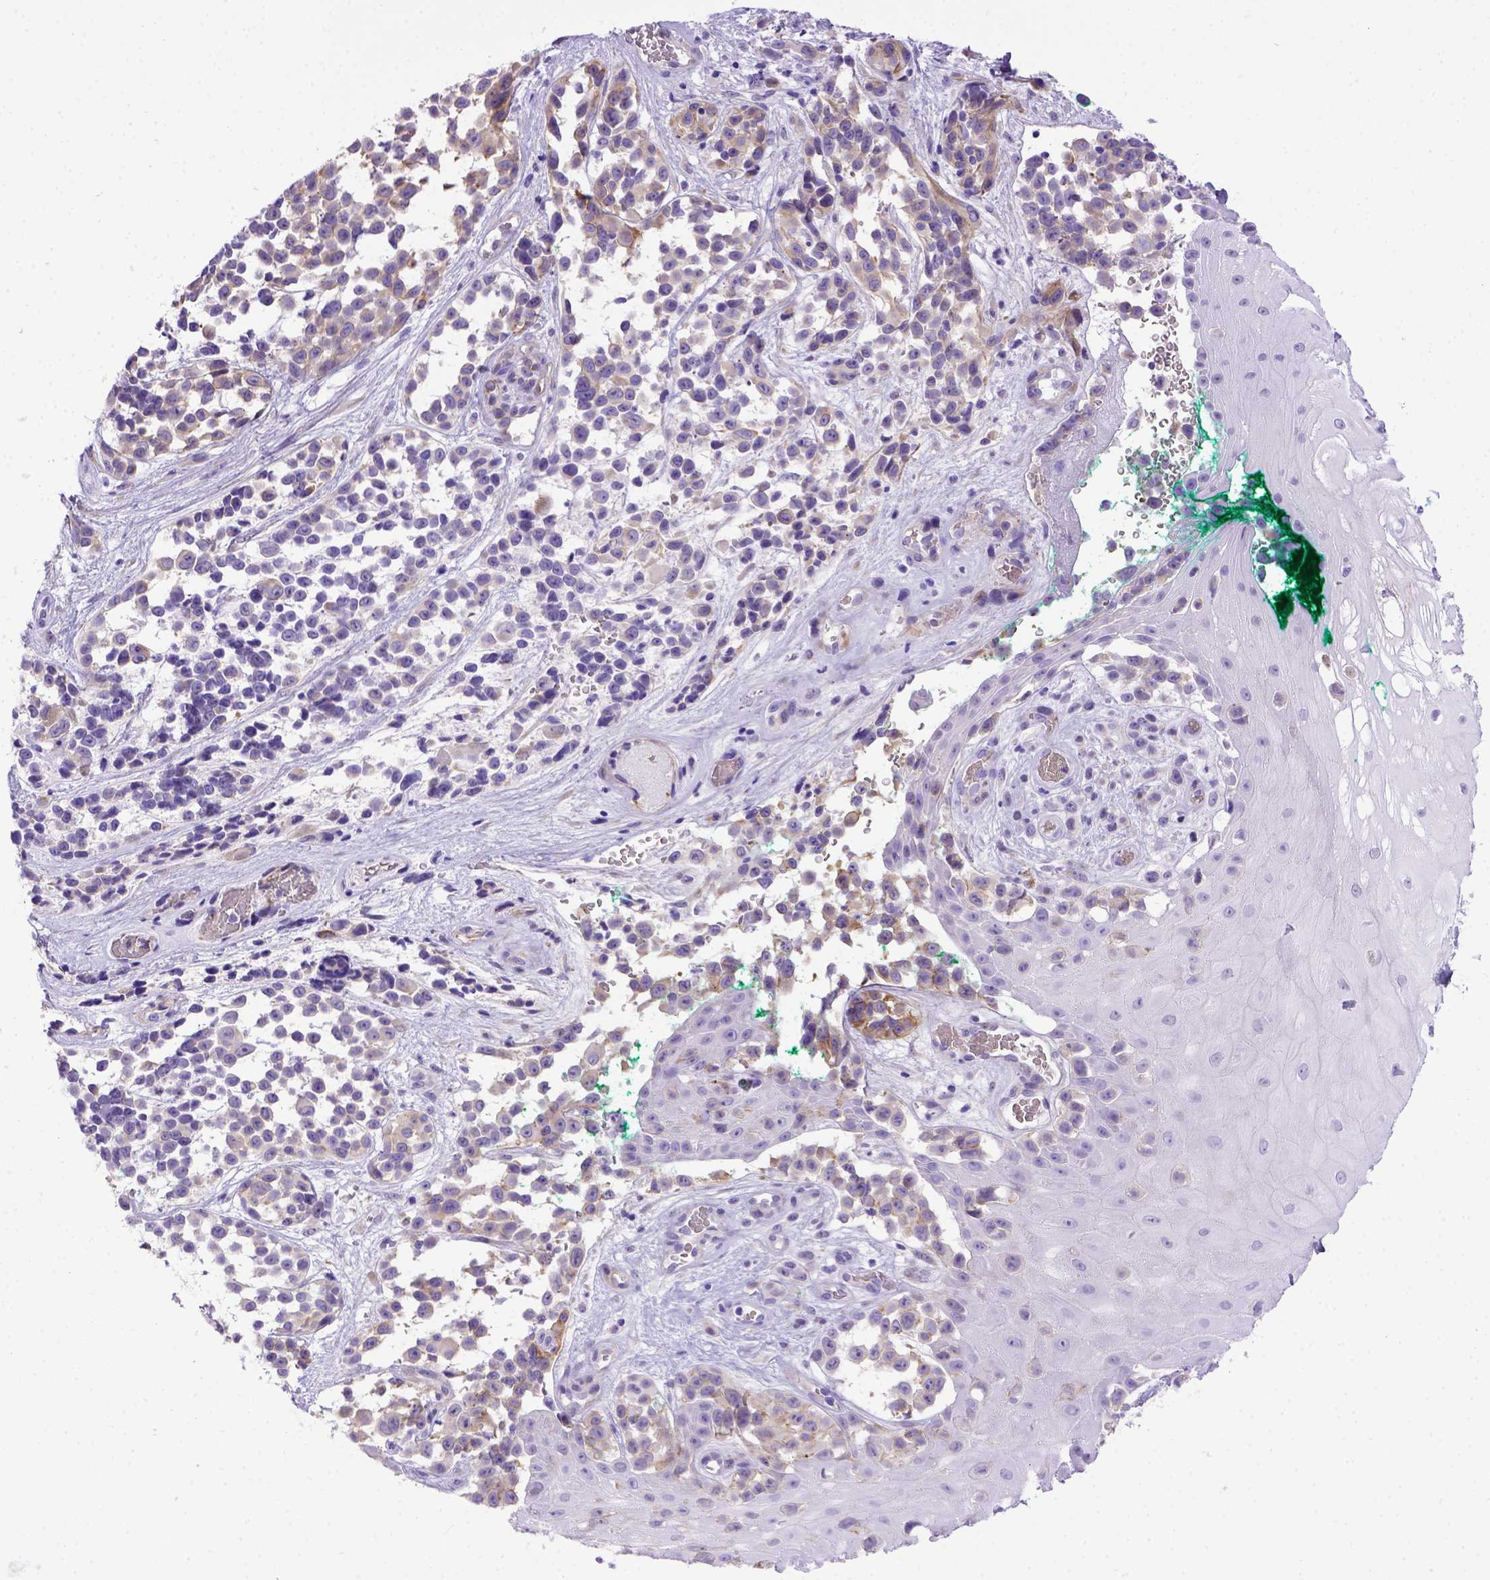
{"staining": {"intensity": "weak", "quantity": "<25%", "location": "cytoplasmic/membranous"}, "tissue": "melanoma", "cell_type": "Tumor cells", "image_type": "cancer", "snomed": [{"axis": "morphology", "description": "Malignant melanoma, NOS"}, {"axis": "topography", "description": "Skin"}], "caption": "Tumor cells show no significant staining in melanoma.", "gene": "ADAM12", "patient": {"sex": "female", "age": 88}}